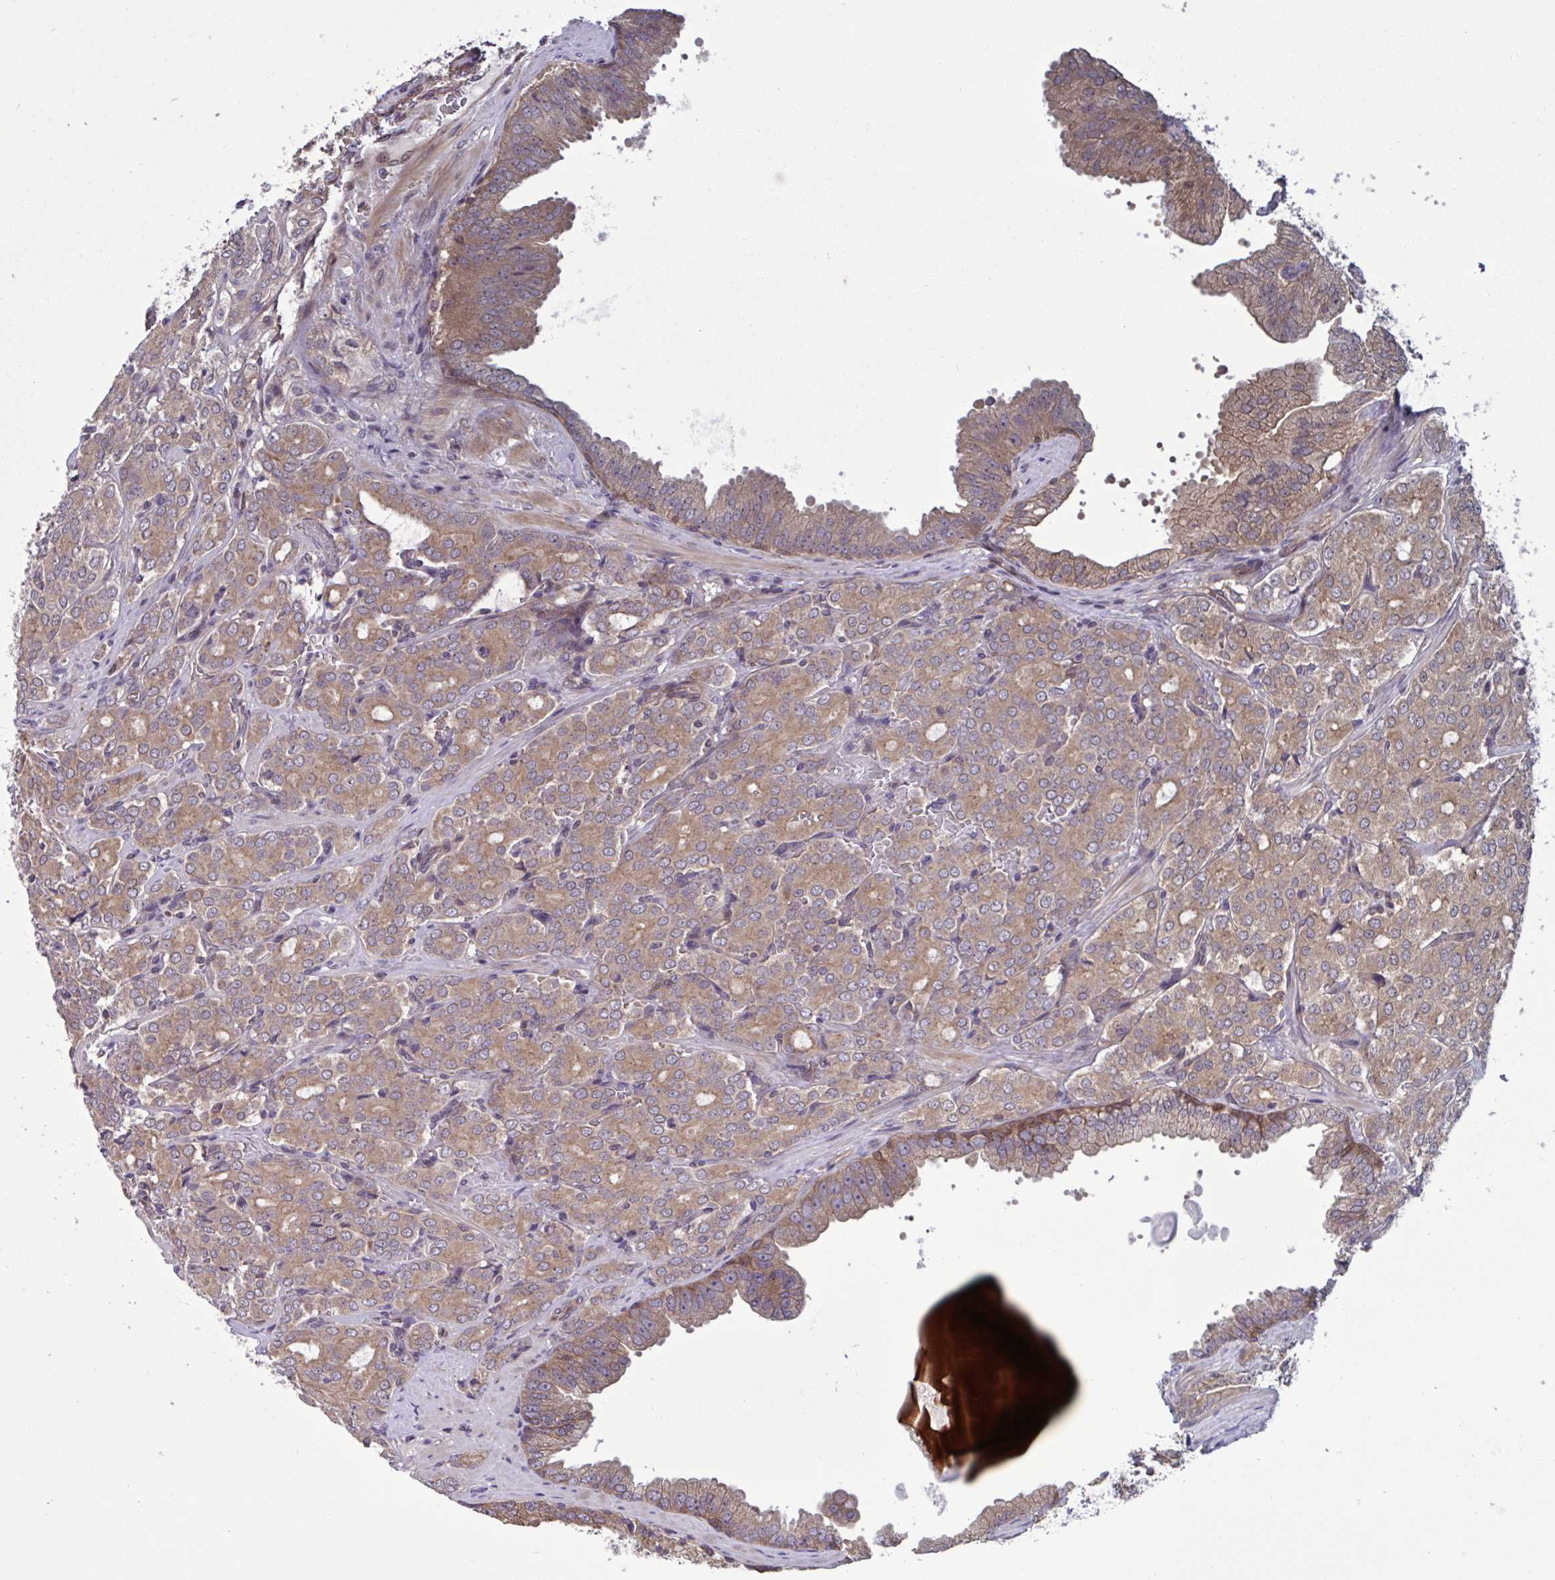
{"staining": {"intensity": "moderate", "quantity": ">75%", "location": "cytoplasmic/membranous"}, "tissue": "prostate cancer", "cell_type": "Tumor cells", "image_type": "cancer", "snomed": [{"axis": "morphology", "description": "Adenocarcinoma, Low grade"}, {"axis": "topography", "description": "Prostate"}], "caption": "A brown stain shows moderate cytoplasmic/membranous staining of a protein in prostate cancer tumor cells. (Brightfield microscopy of DAB IHC at high magnification).", "gene": "GLTP", "patient": {"sex": "male", "age": 67}}